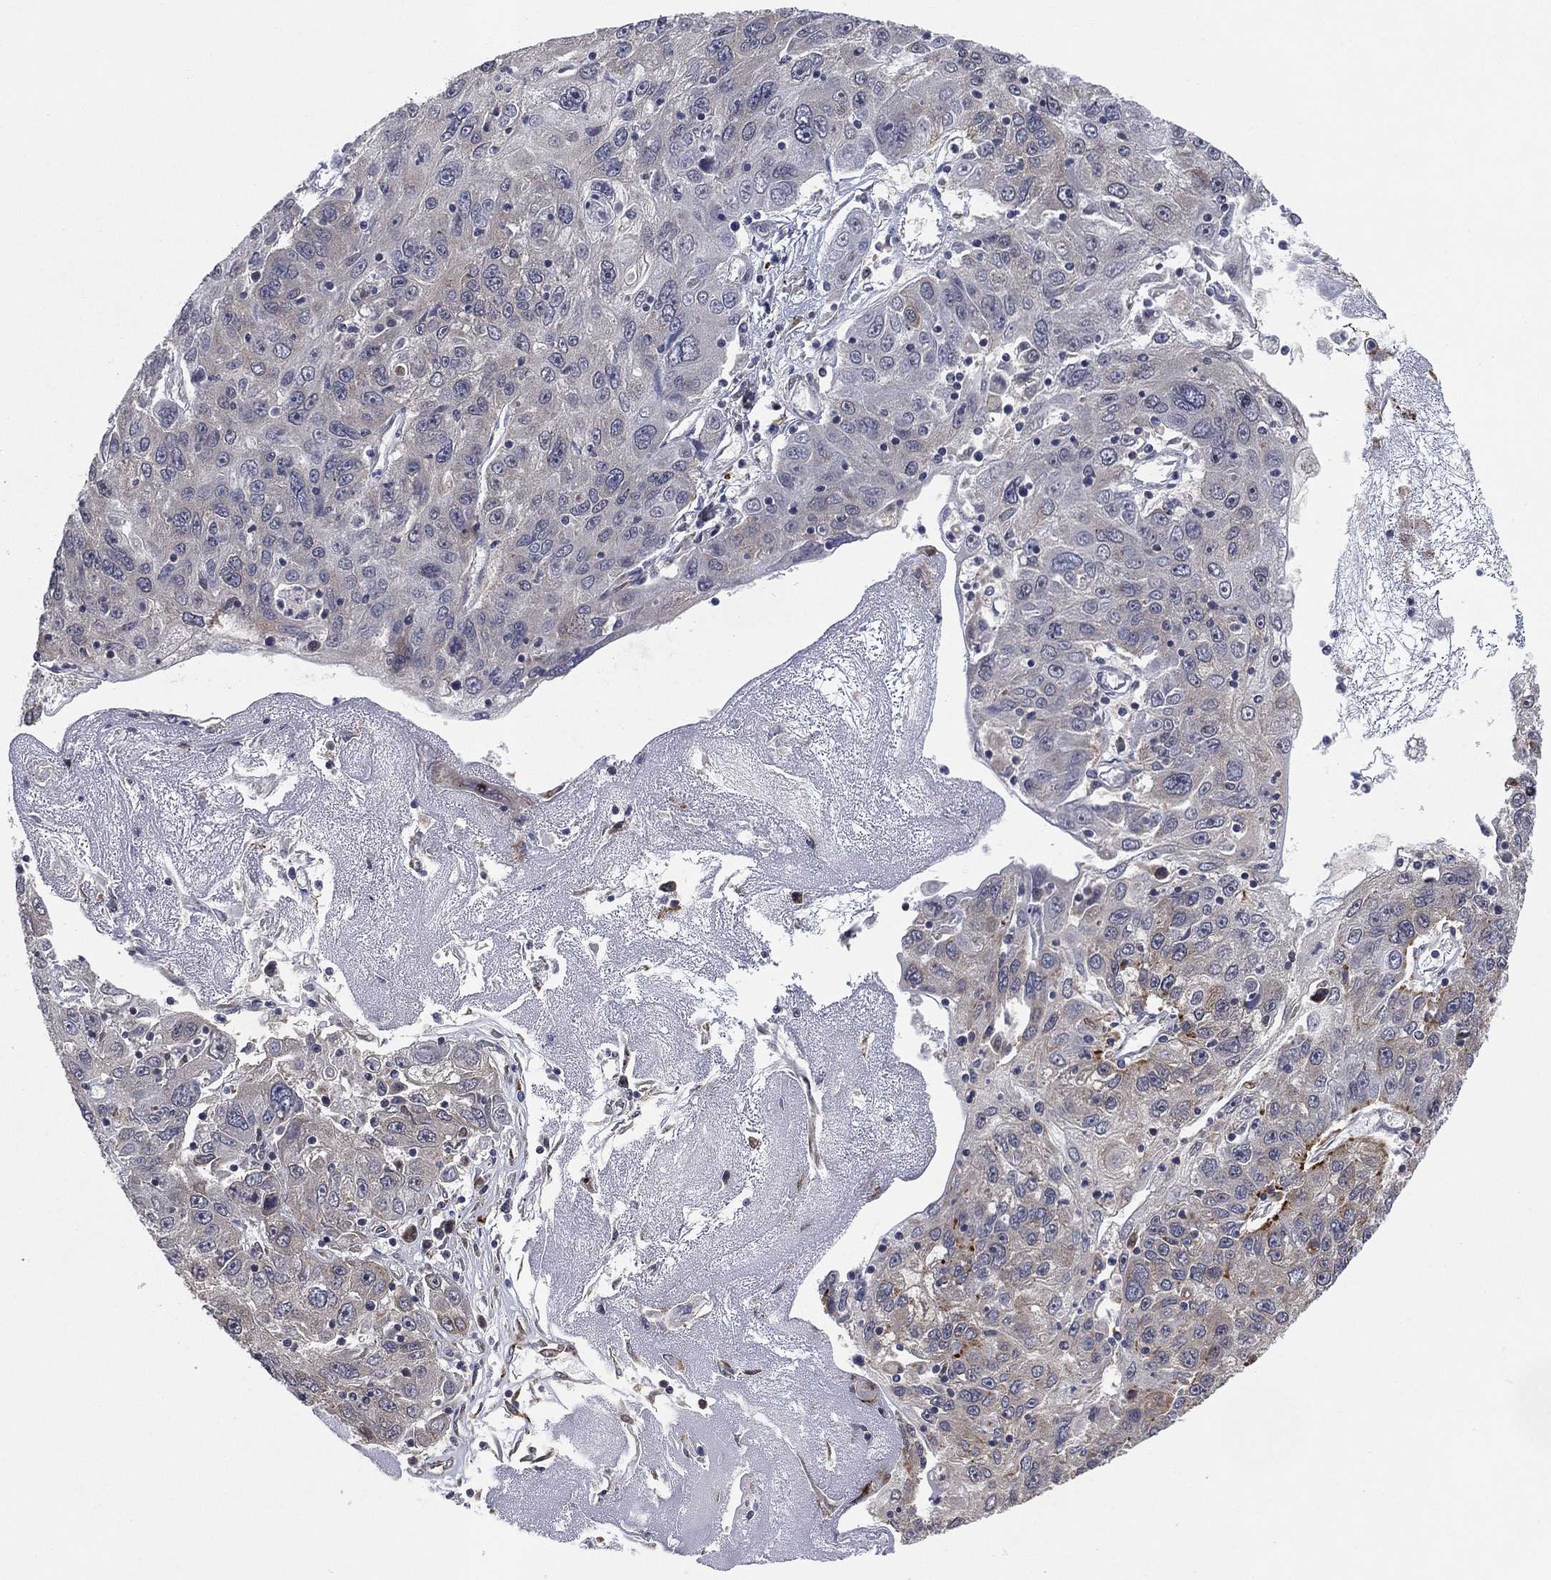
{"staining": {"intensity": "negative", "quantity": "none", "location": "none"}, "tissue": "stomach cancer", "cell_type": "Tumor cells", "image_type": "cancer", "snomed": [{"axis": "morphology", "description": "Adenocarcinoma, NOS"}, {"axis": "topography", "description": "Stomach"}], "caption": "Immunohistochemical staining of human adenocarcinoma (stomach) exhibits no significant expression in tumor cells.", "gene": "FAM104A", "patient": {"sex": "male", "age": 56}}